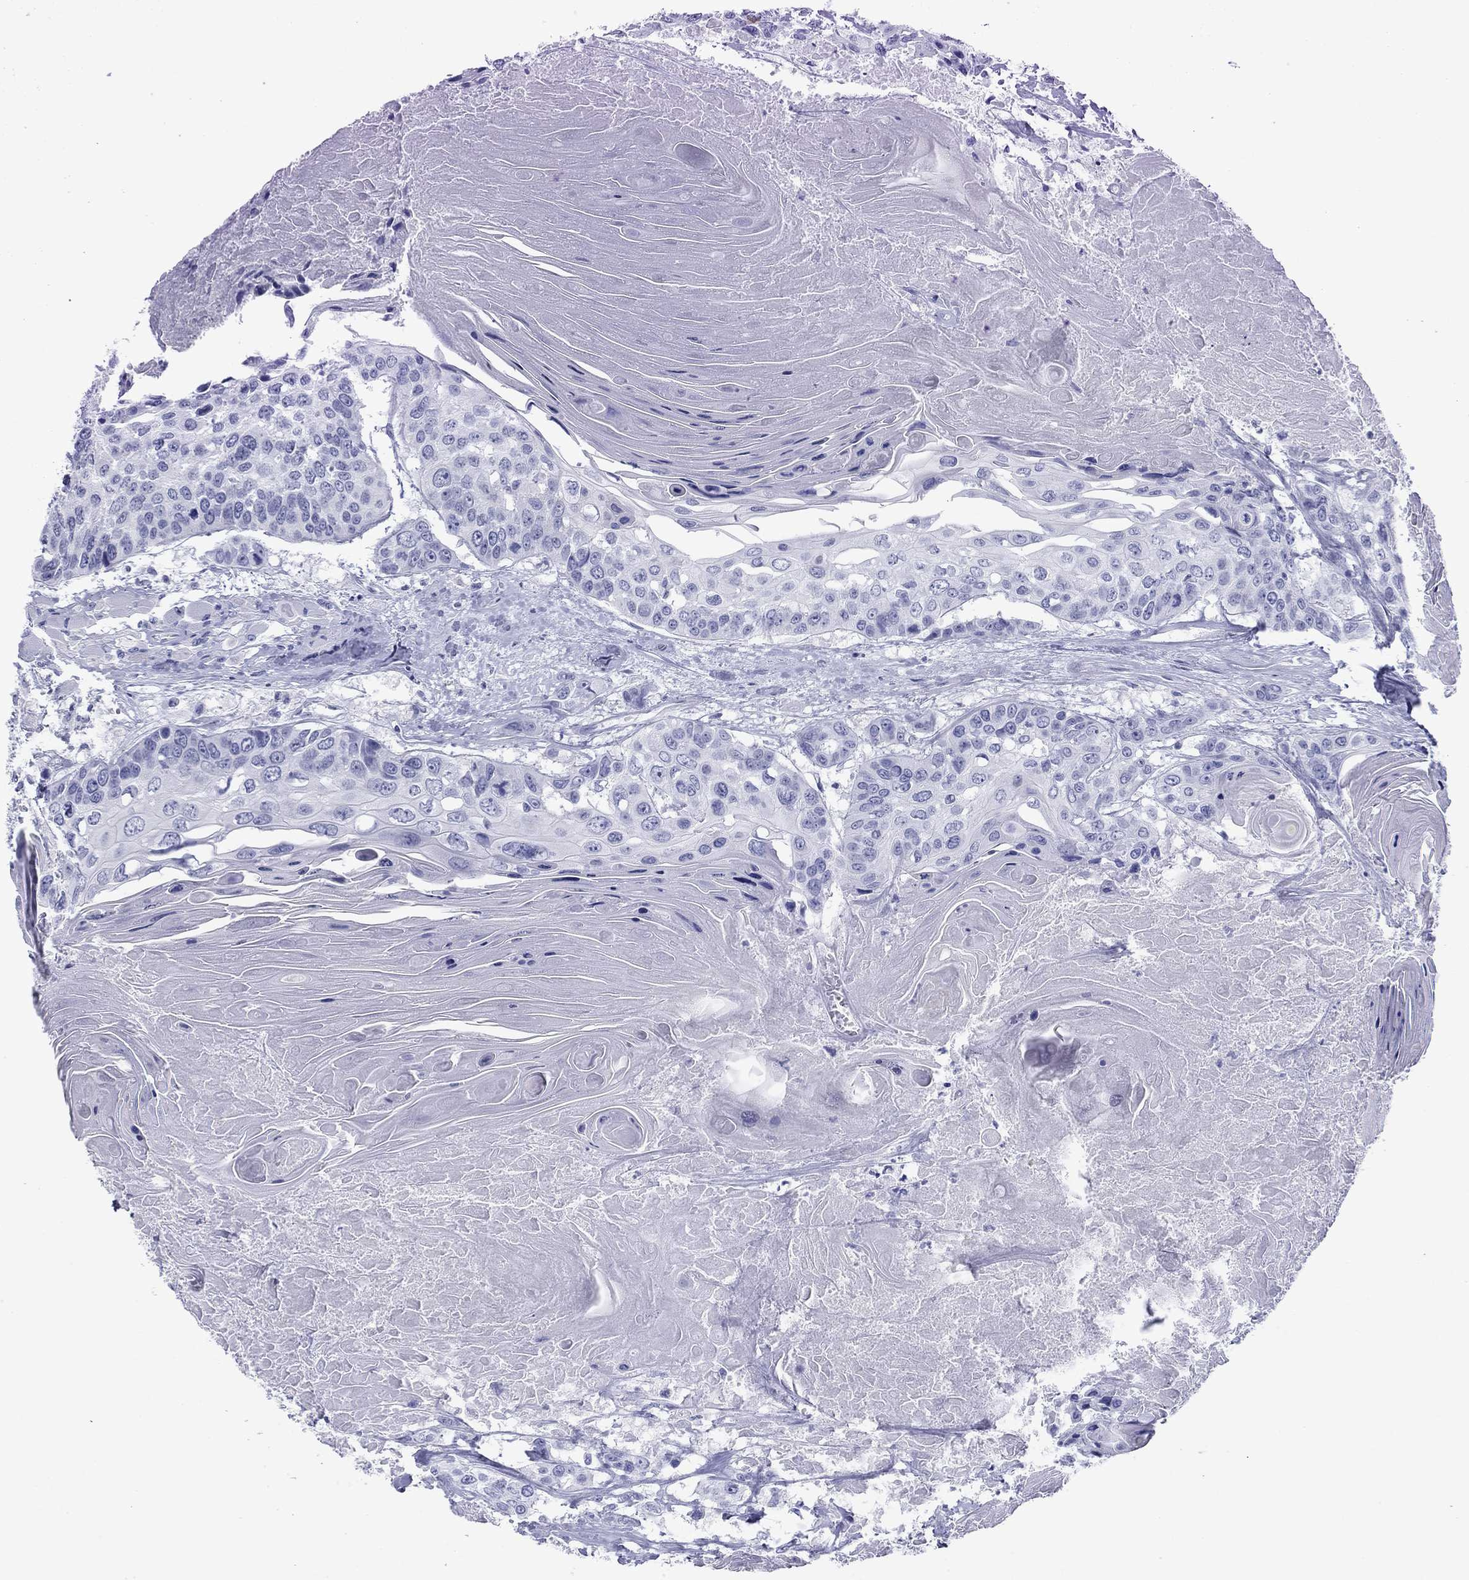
{"staining": {"intensity": "negative", "quantity": "none", "location": "none"}, "tissue": "head and neck cancer", "cell_type": "Tumor cells", "image_type": "cancer", "snomed": [{"axis": "morphology", "description": "Squamous cell carcinoma, NOS"}, {"axis": "topography", "description": "Oral tissue"}, {"axis": "topography", "description": "Head-Neck"}], "caption": "IHC histopathology image of neoplastic tissue: human head and neck cancer stained with DAB (3,3'-diaminobenzidine) exhibits no significant protein positivity in tumor cells.", "gene": "ATP4A", "patient": {"sex": "male", "age": 56}}